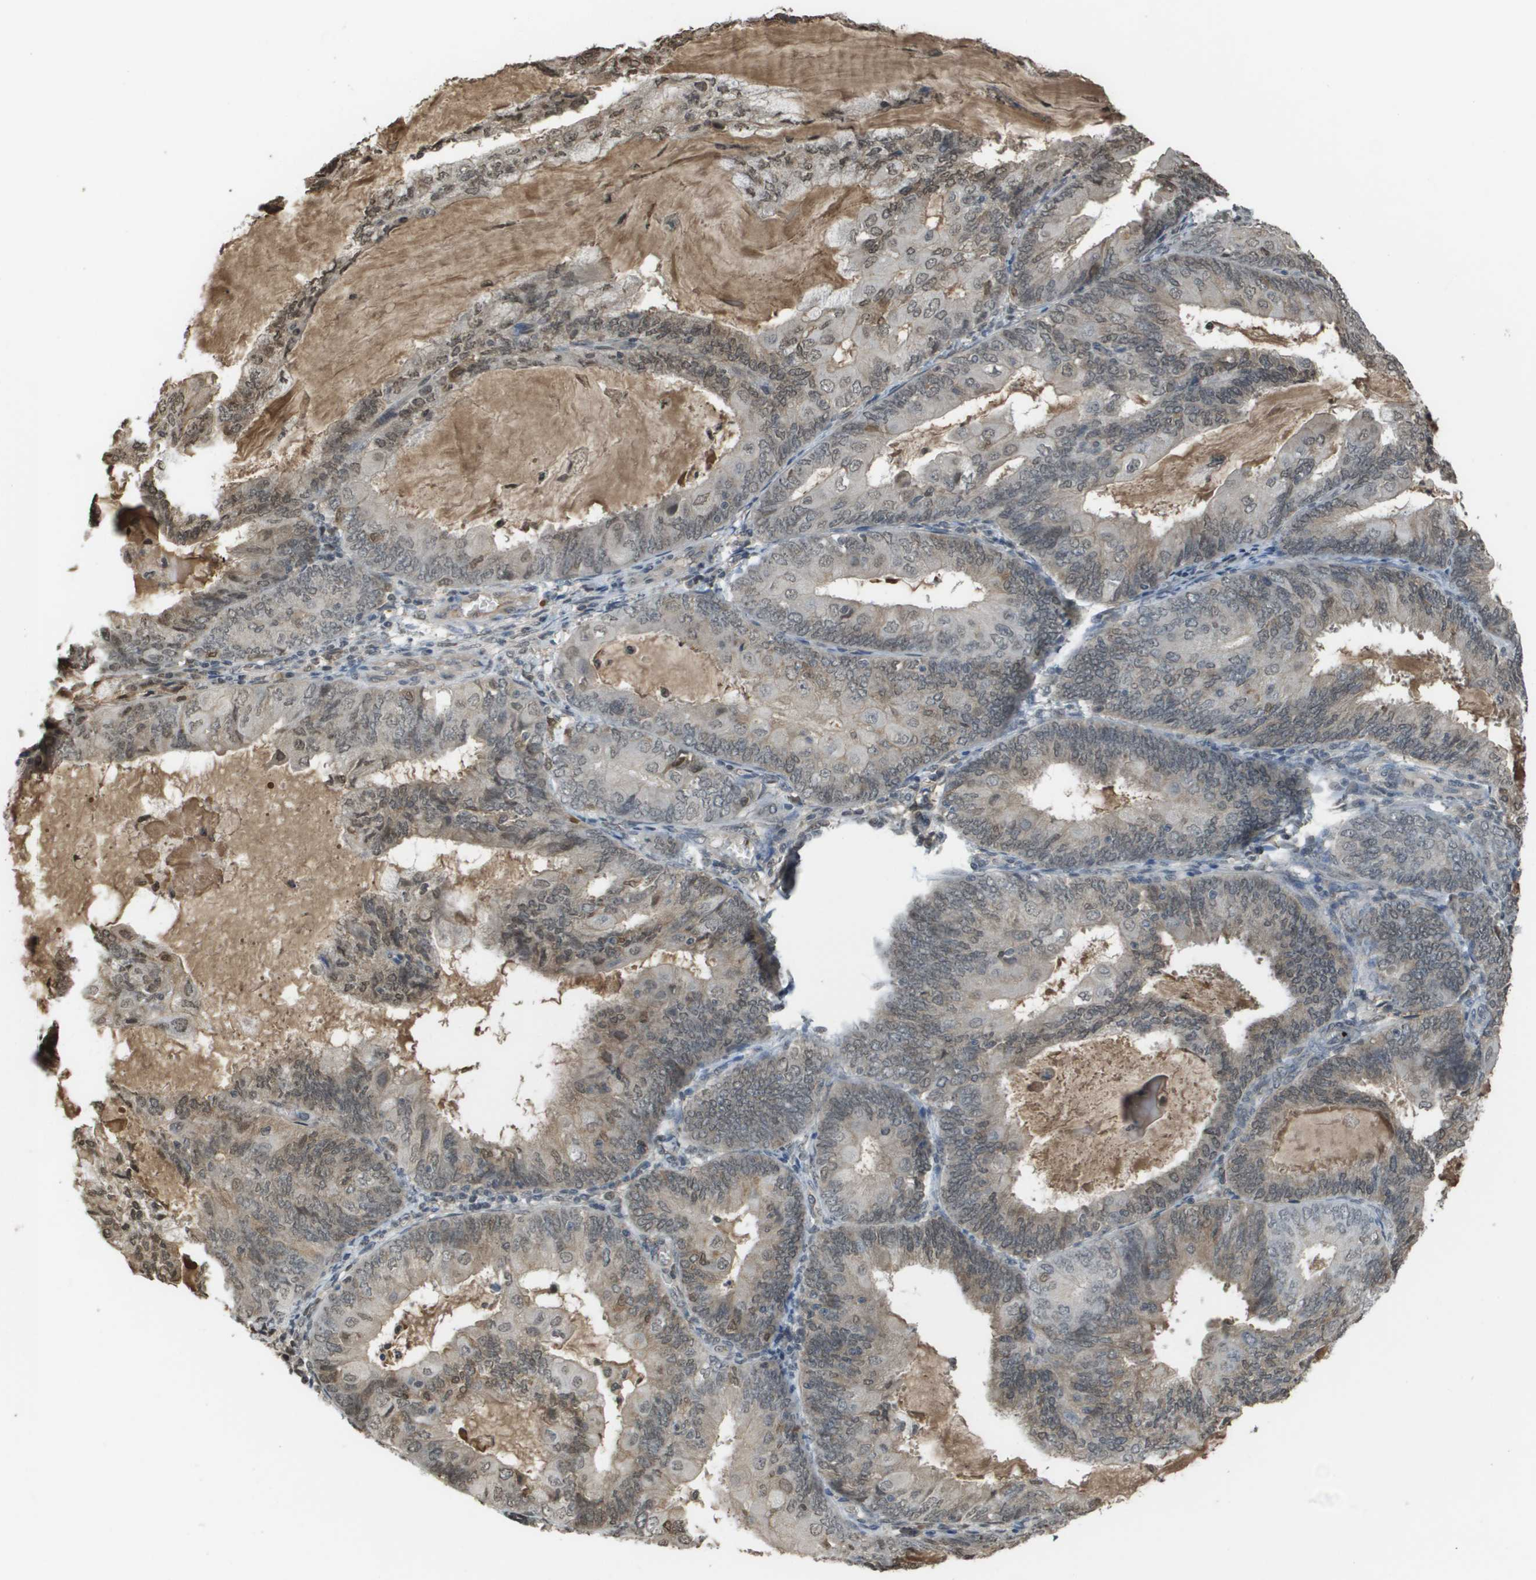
{"staining": {"intensity": "weak", "quantity": "25%-75%", "location": "cytoplasmic/membranous,nuclear"}, "tissue": "endometrial cancer", "cell_type": "Tumor cells", "image_type": "cancer", "snomed": [{"axis": "morphology", "description": "Adenocarcinoma, NOS"}, {"axis": "topography", "description": "Endometrium"}], "caption": "Immunohistochemistry (IHC) of human endometrial cancer (adenocarcinoma) exhibits low levels of weak cytoplasmic/membranous and nuclear expression in about 25%-75% of tumor cells.", "gene": "NDRG2", "patient": {"sex": "female", "age": 81}}